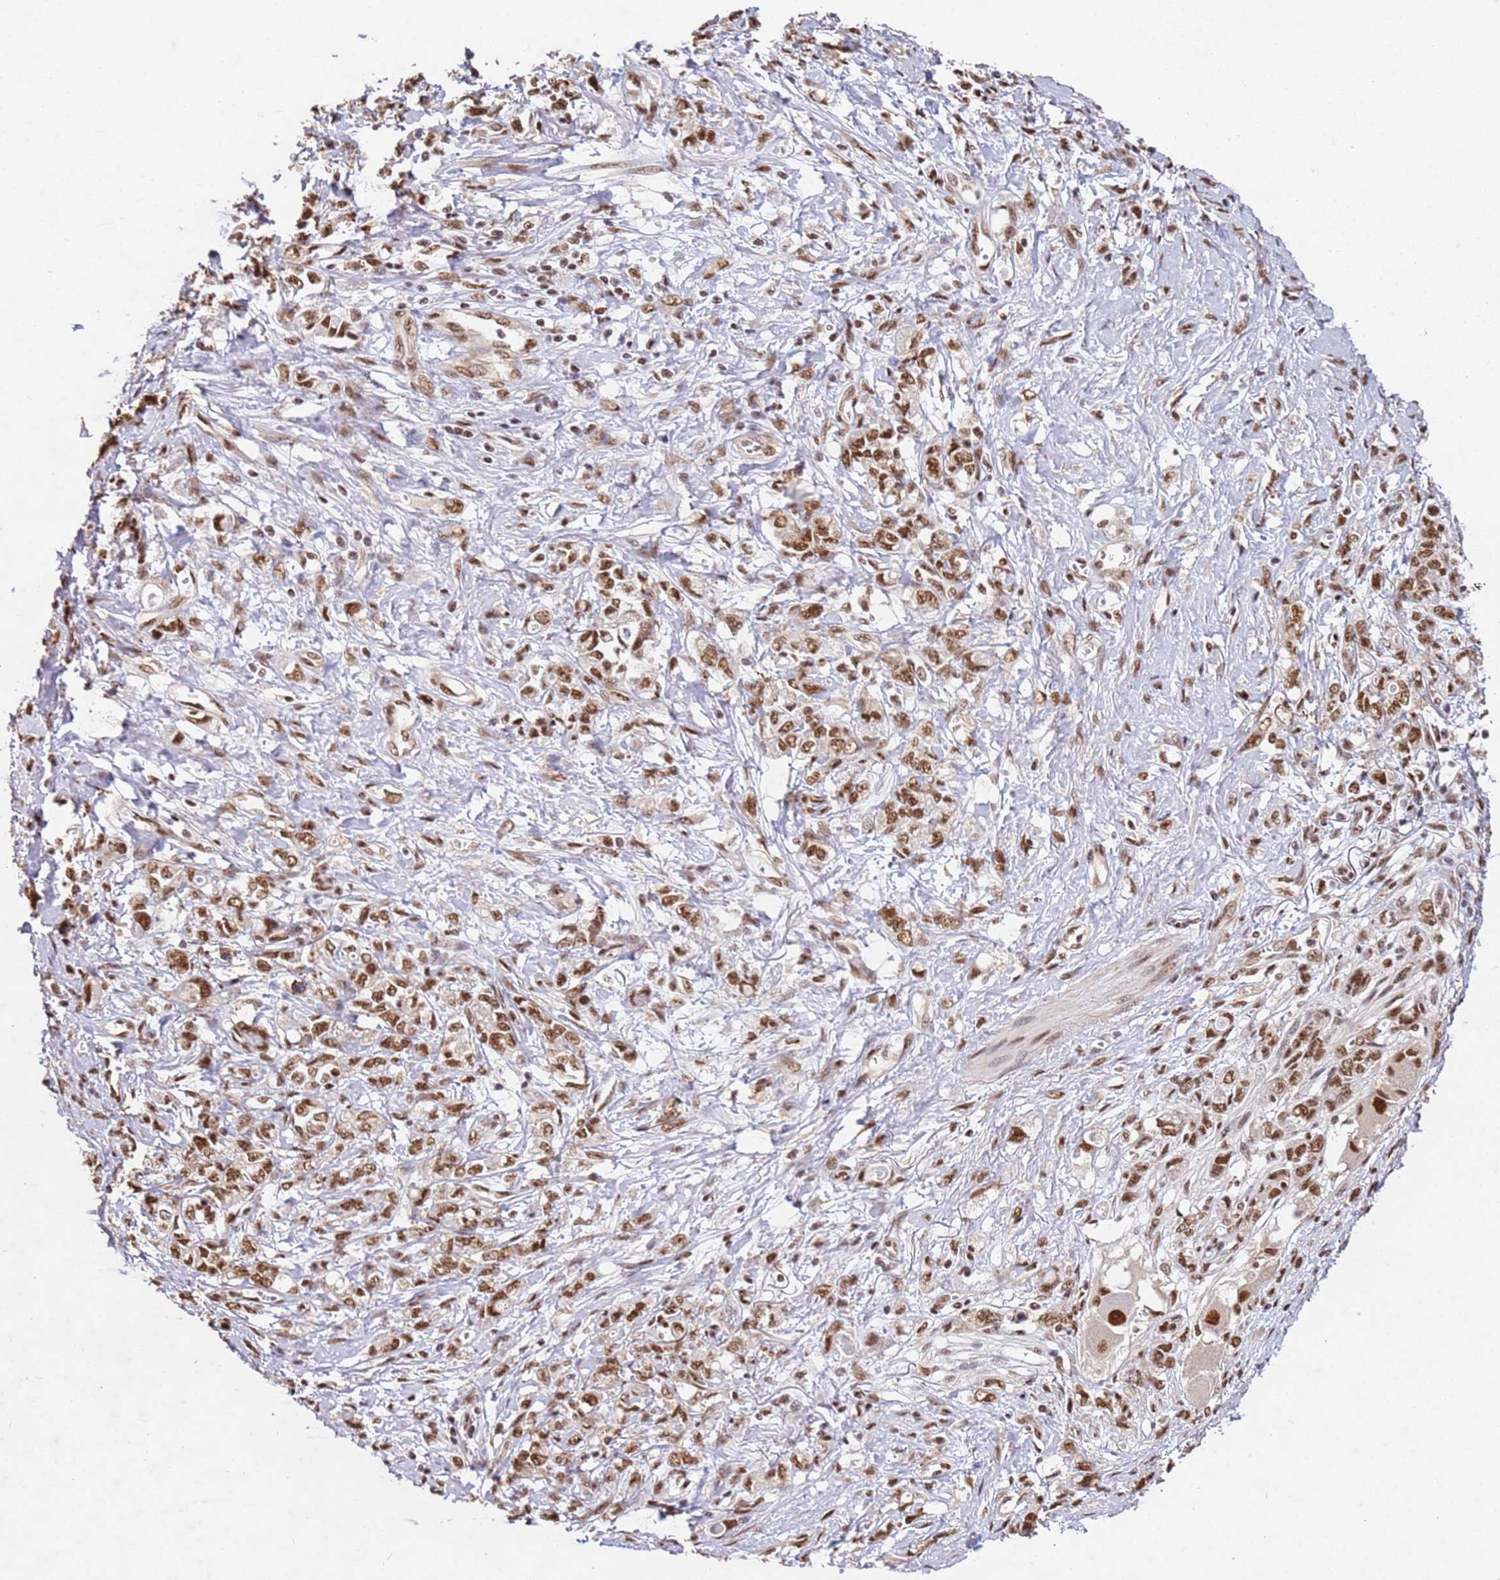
{"staining": {"intensity": "moderate", "quantity": ">75%", "location": "nuclear"}, "tissue": "stomach cancer", "cell_type": "Tumor cells", "image_type": "cancer", "snomed": [{"axis": "morphology", "description": "Adenocarcinoma, NOS"}, {"axis": "topography", "description": "Stomach"}], "caption": "Immunohistochemical staining of stomach adenocarcinoma shows moderate nuclear protein staining in about >75% of tumor cells.", "gene": "ESF1", "patient": {"sex": "female", "age": 76}}